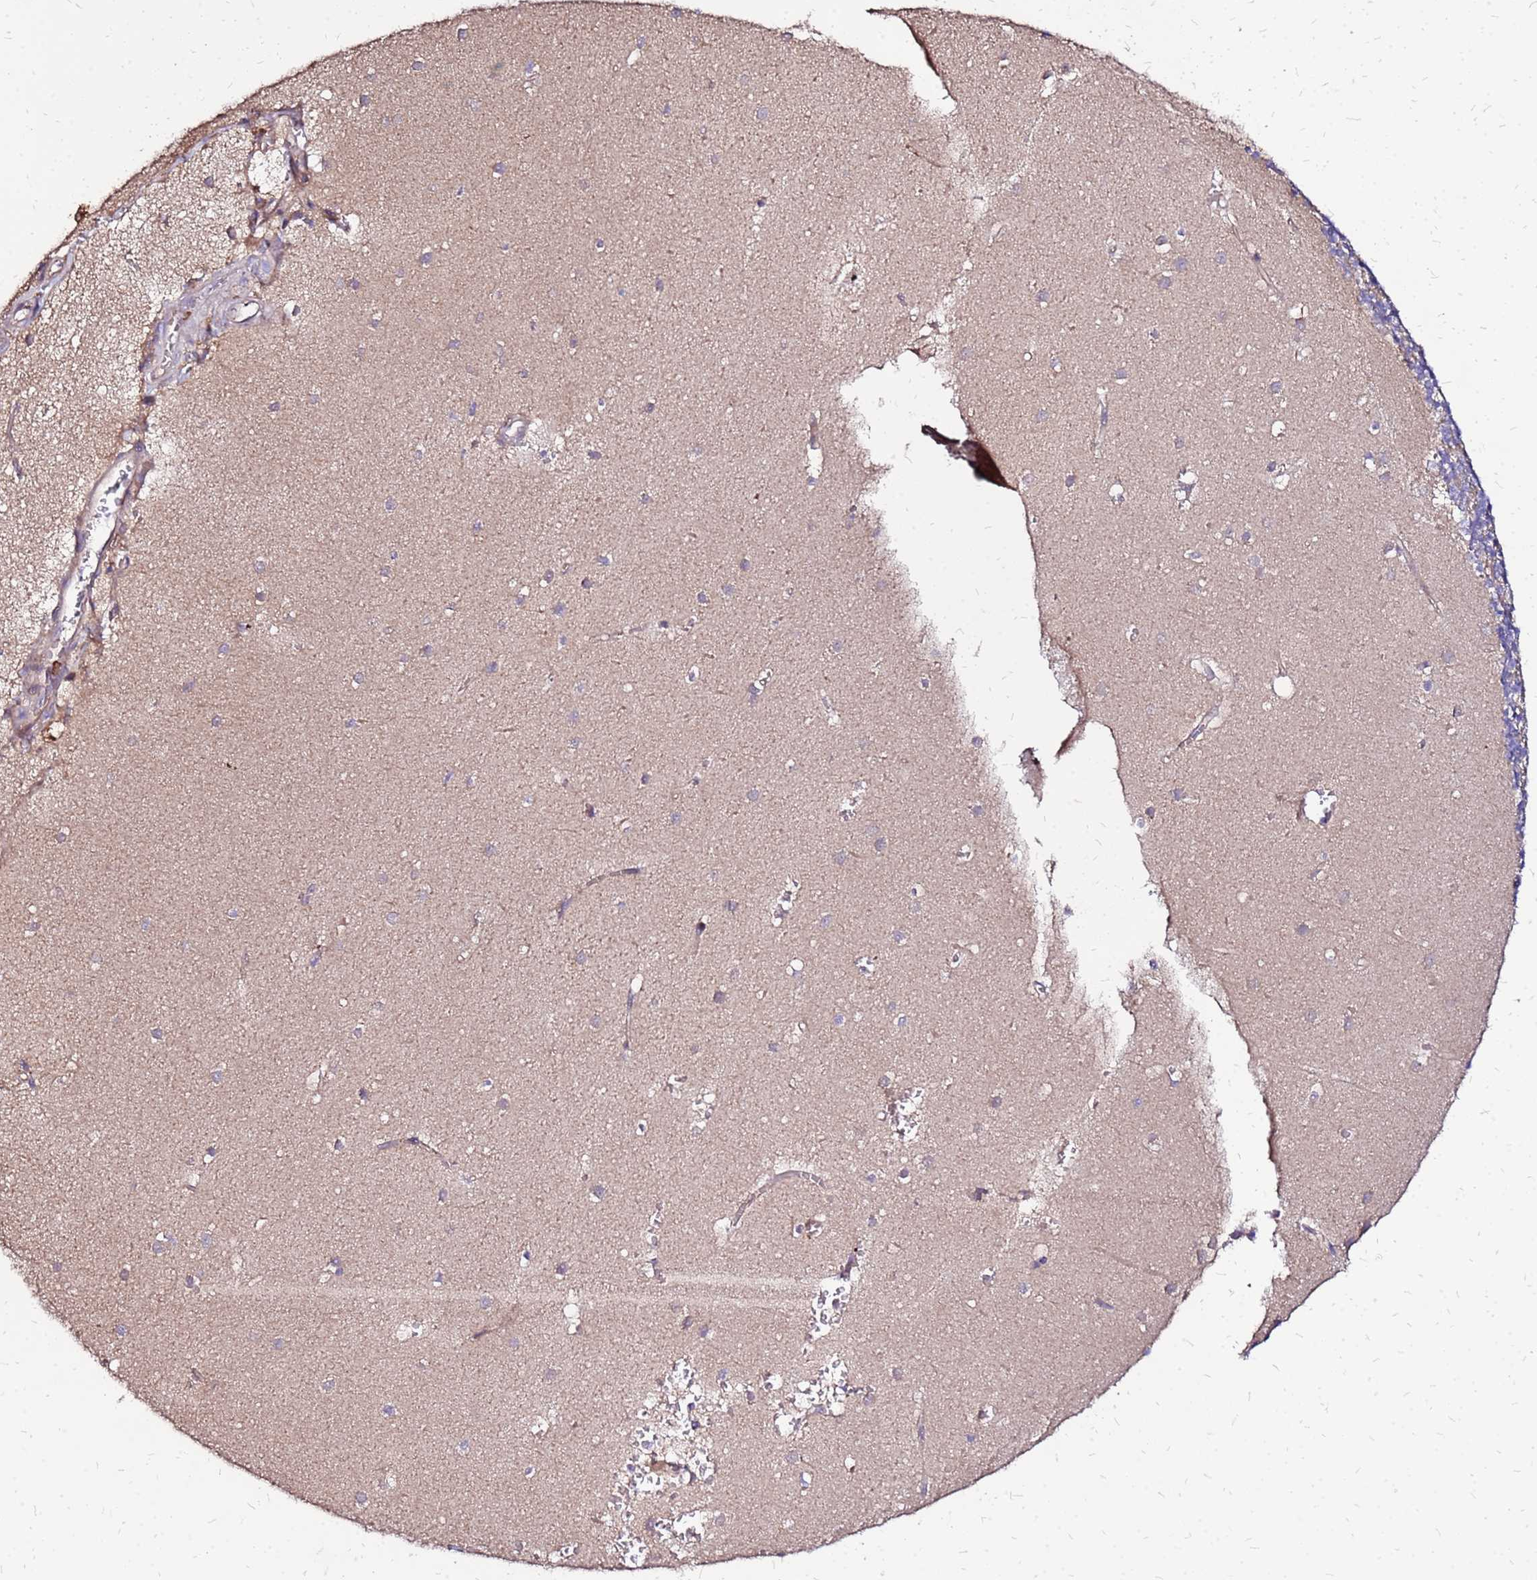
{"staining": {"intensity": "moderate", "quantity": "<25%", "location": "cytoplasmic/membranous"}, "tissue": "cerebellum", "cell_type": "Cells in granular layer", "image_type": "normal", "snomed": [{"axis": "morphology", "description": "Normal tissue, NOS"}, {"axis": "topography", "description": "Cerebellum"}], "caption": "Immunohistochemistry (DAB) staining of unremarkable cerebellum demonstrates moderate cytoplasmic/membranous protein positivity in about <25% of cells in granular layer. (brown staining indicates protein expression, while blue staining denotes nuclei).", "gene": "VMO1", "patient": {"sex": "male", "age": 54}}